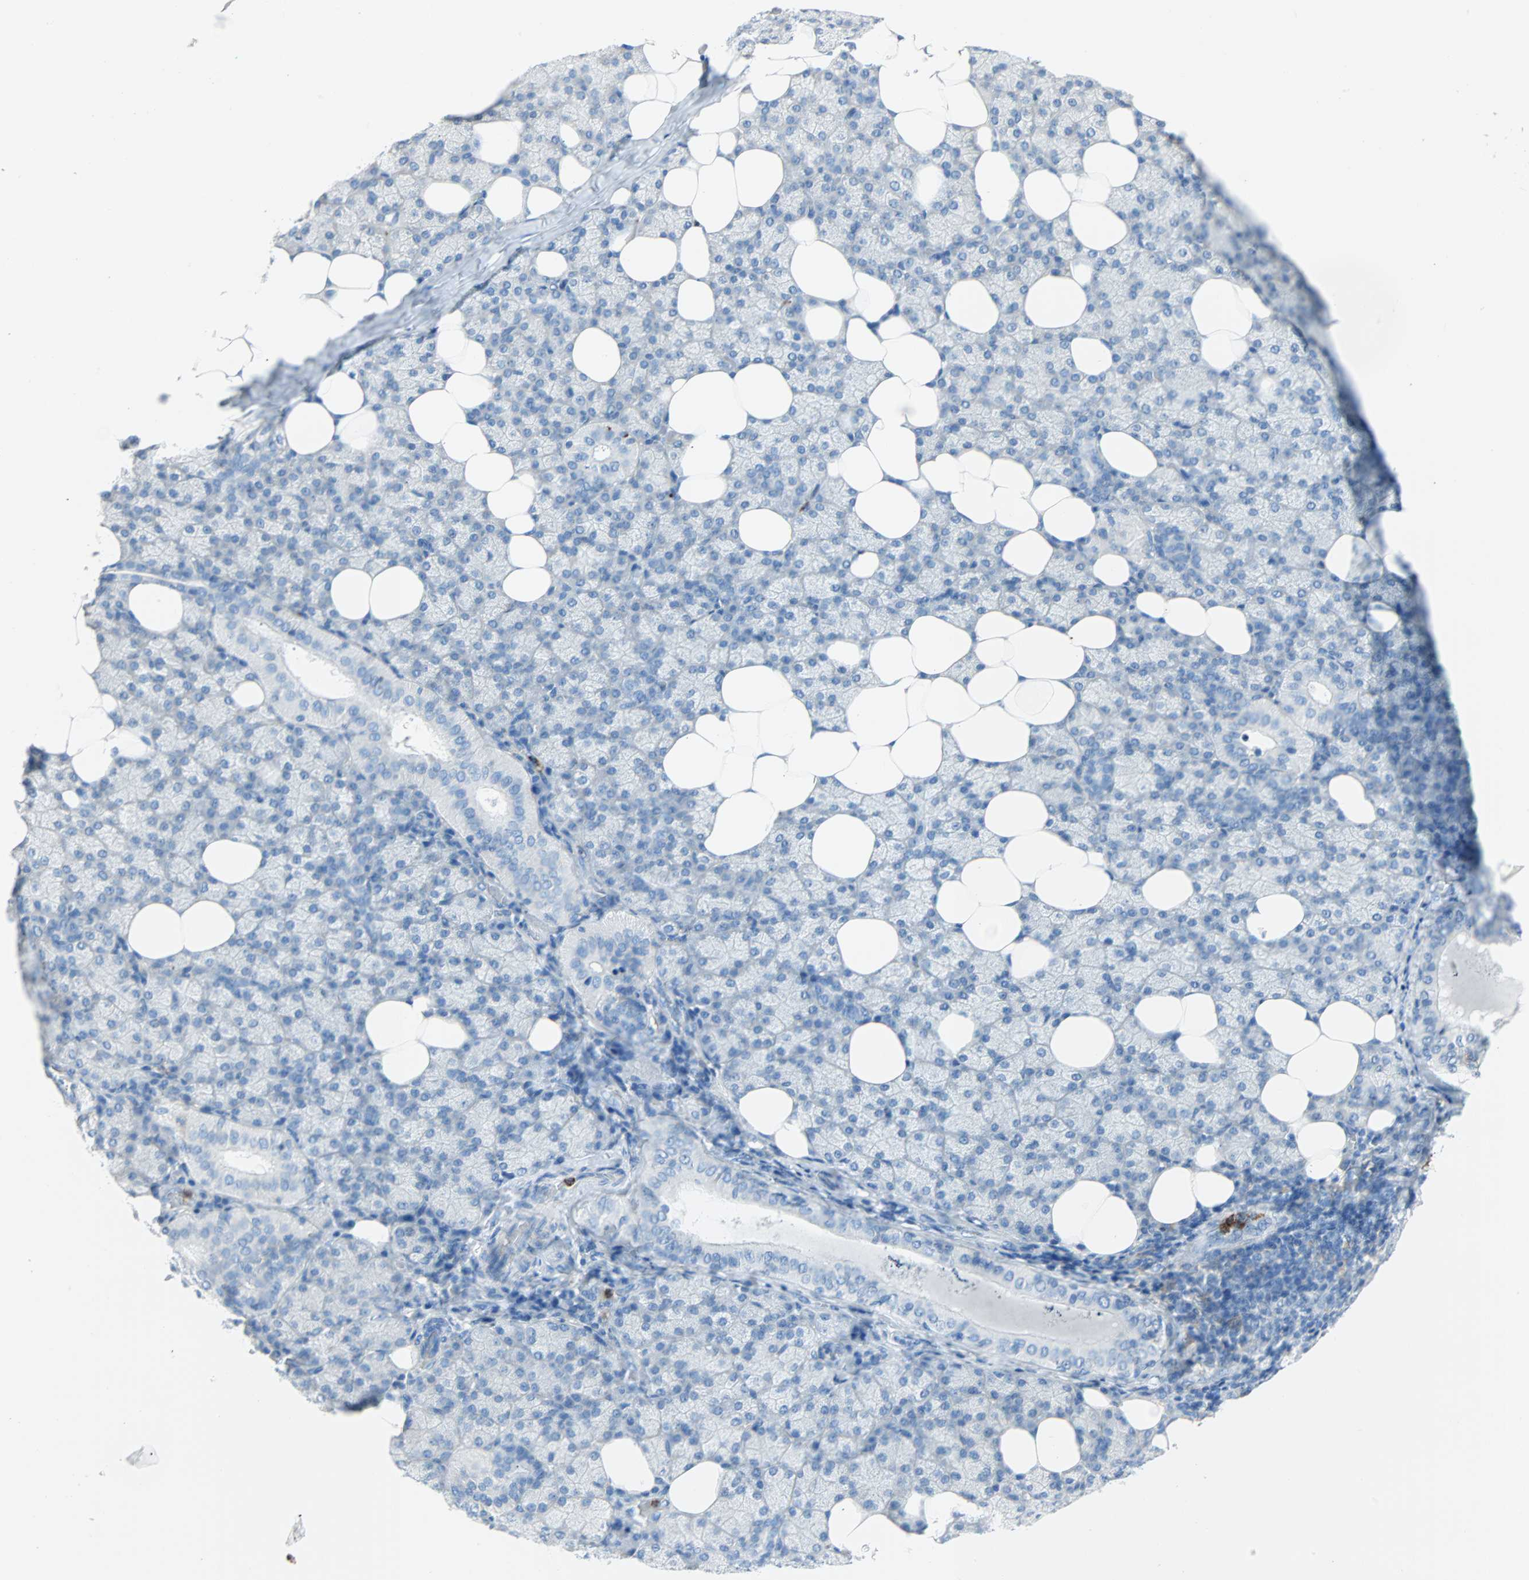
{"staining": {"intensity": "negative", "quantity": "none", "location": "none"}, "tissue": "salivary gland", "cell_type": "Glandular cells", "image_type": "normal", "snomed": [{"axis": "morphology", "description": "Normal tissue, NOS"}, {"axis": "topography", "description": "Lymph node"}, {"axis": "topography", "description": "Salivary gland"}], "caption": "Histopathology image shows no significant protein expression in glandular cells of benign salivary gland.", "gene": "CLEC4A", "patient": {"sex": "male", "age": 8}}